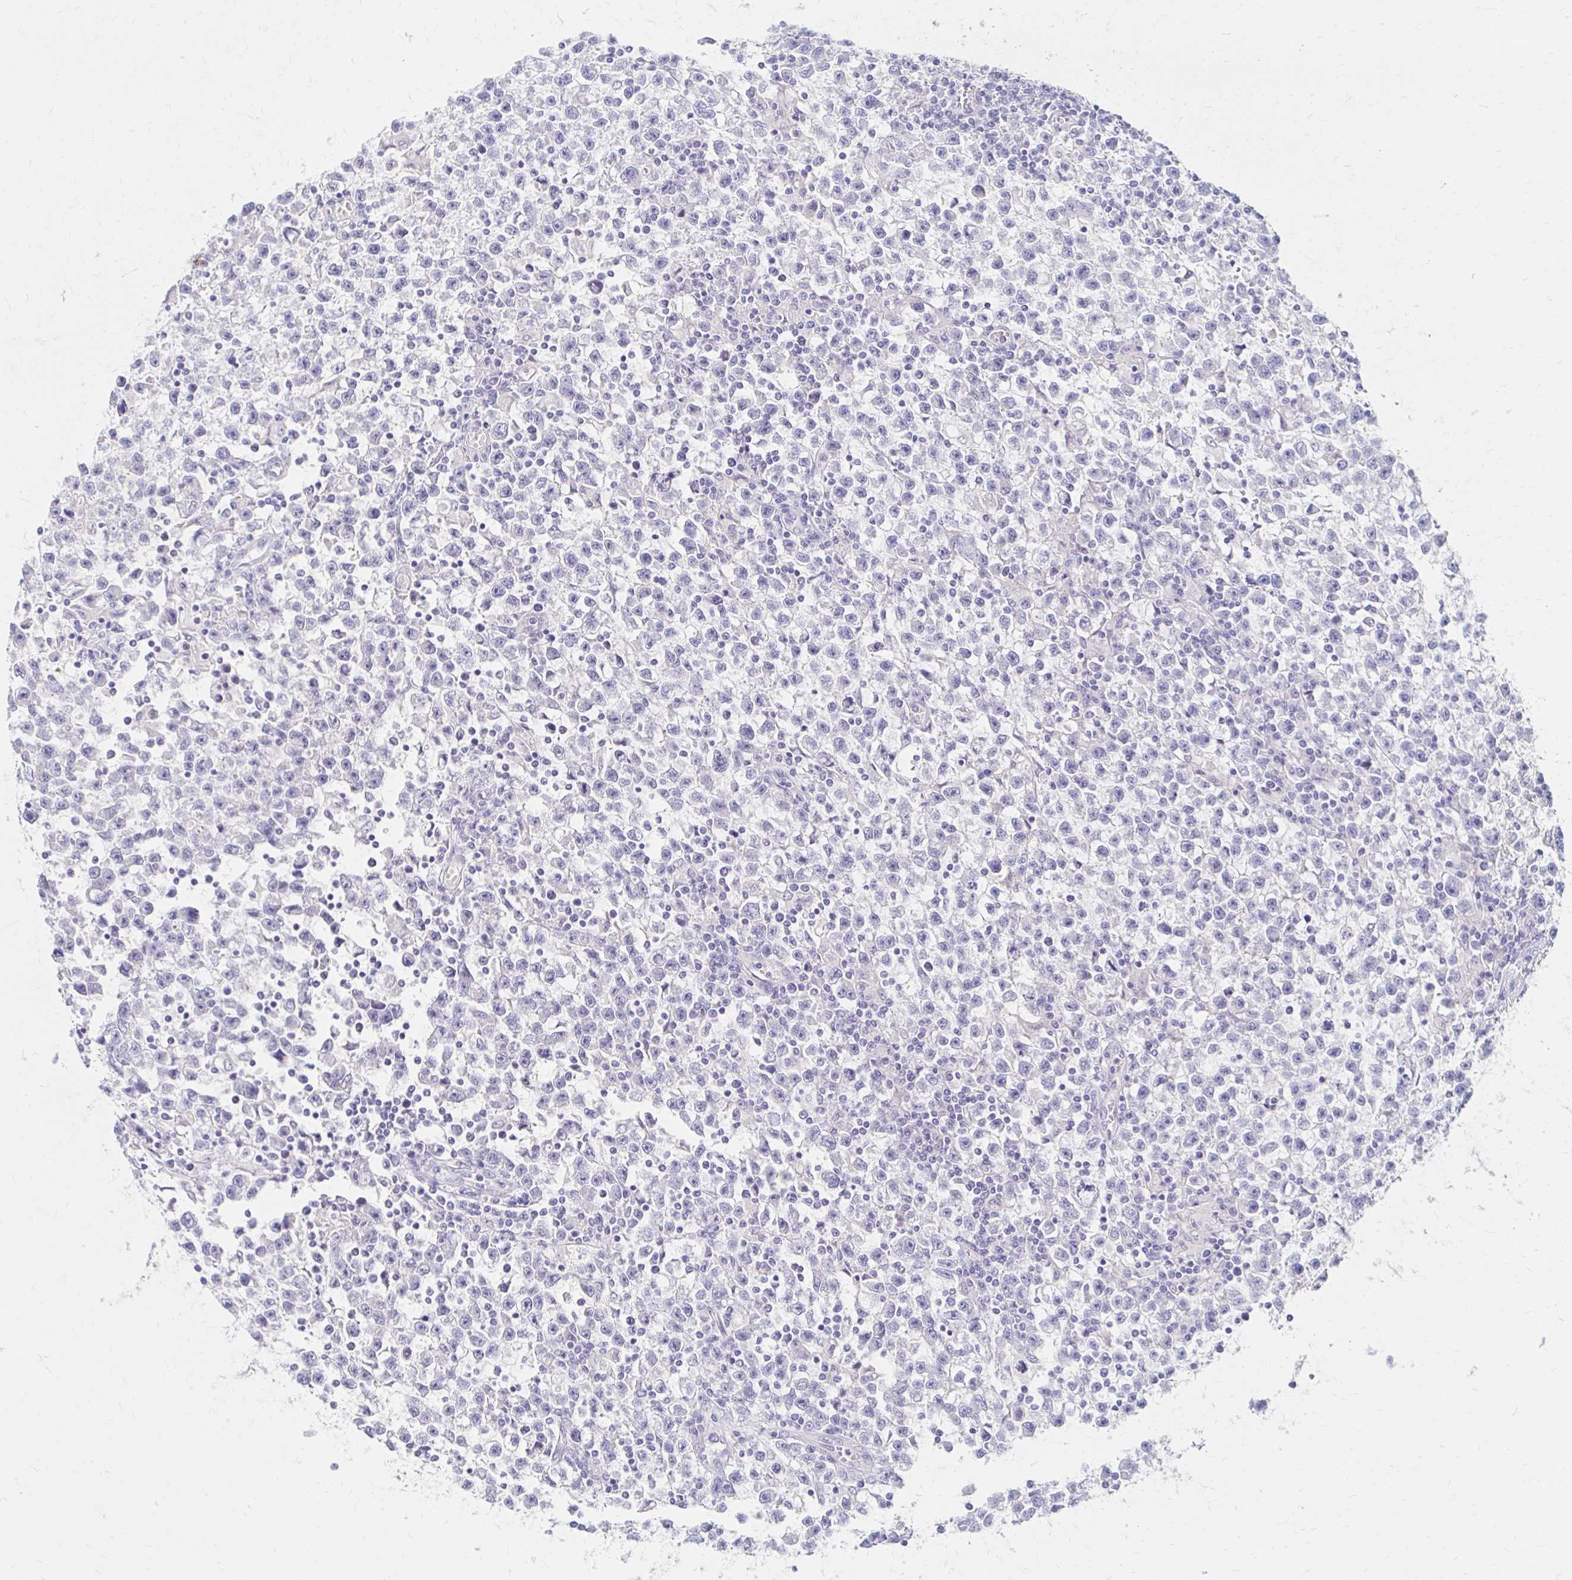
{"staining": {"intensity": "negative", "quantity": "none", "location": "none"}, "tissue": "testis cancer", "cell_type": "Tumor cells", "image_type": "cancer", "snomed": [{"axis": "morphology", "description": "Seminoma, NOS"}, {"axis": "topography", "description": "Testis"}], "caption": "A histopathology image of human testis cancer (seminoma) is negative for staining in tumor cells. (Brightfield microscopy of DAB (3,3'-diaminobenzidine) immunohistochemistry at high magnification).", "gene": "AZGP1", "patient": {"sex": "male", "age": 31}}